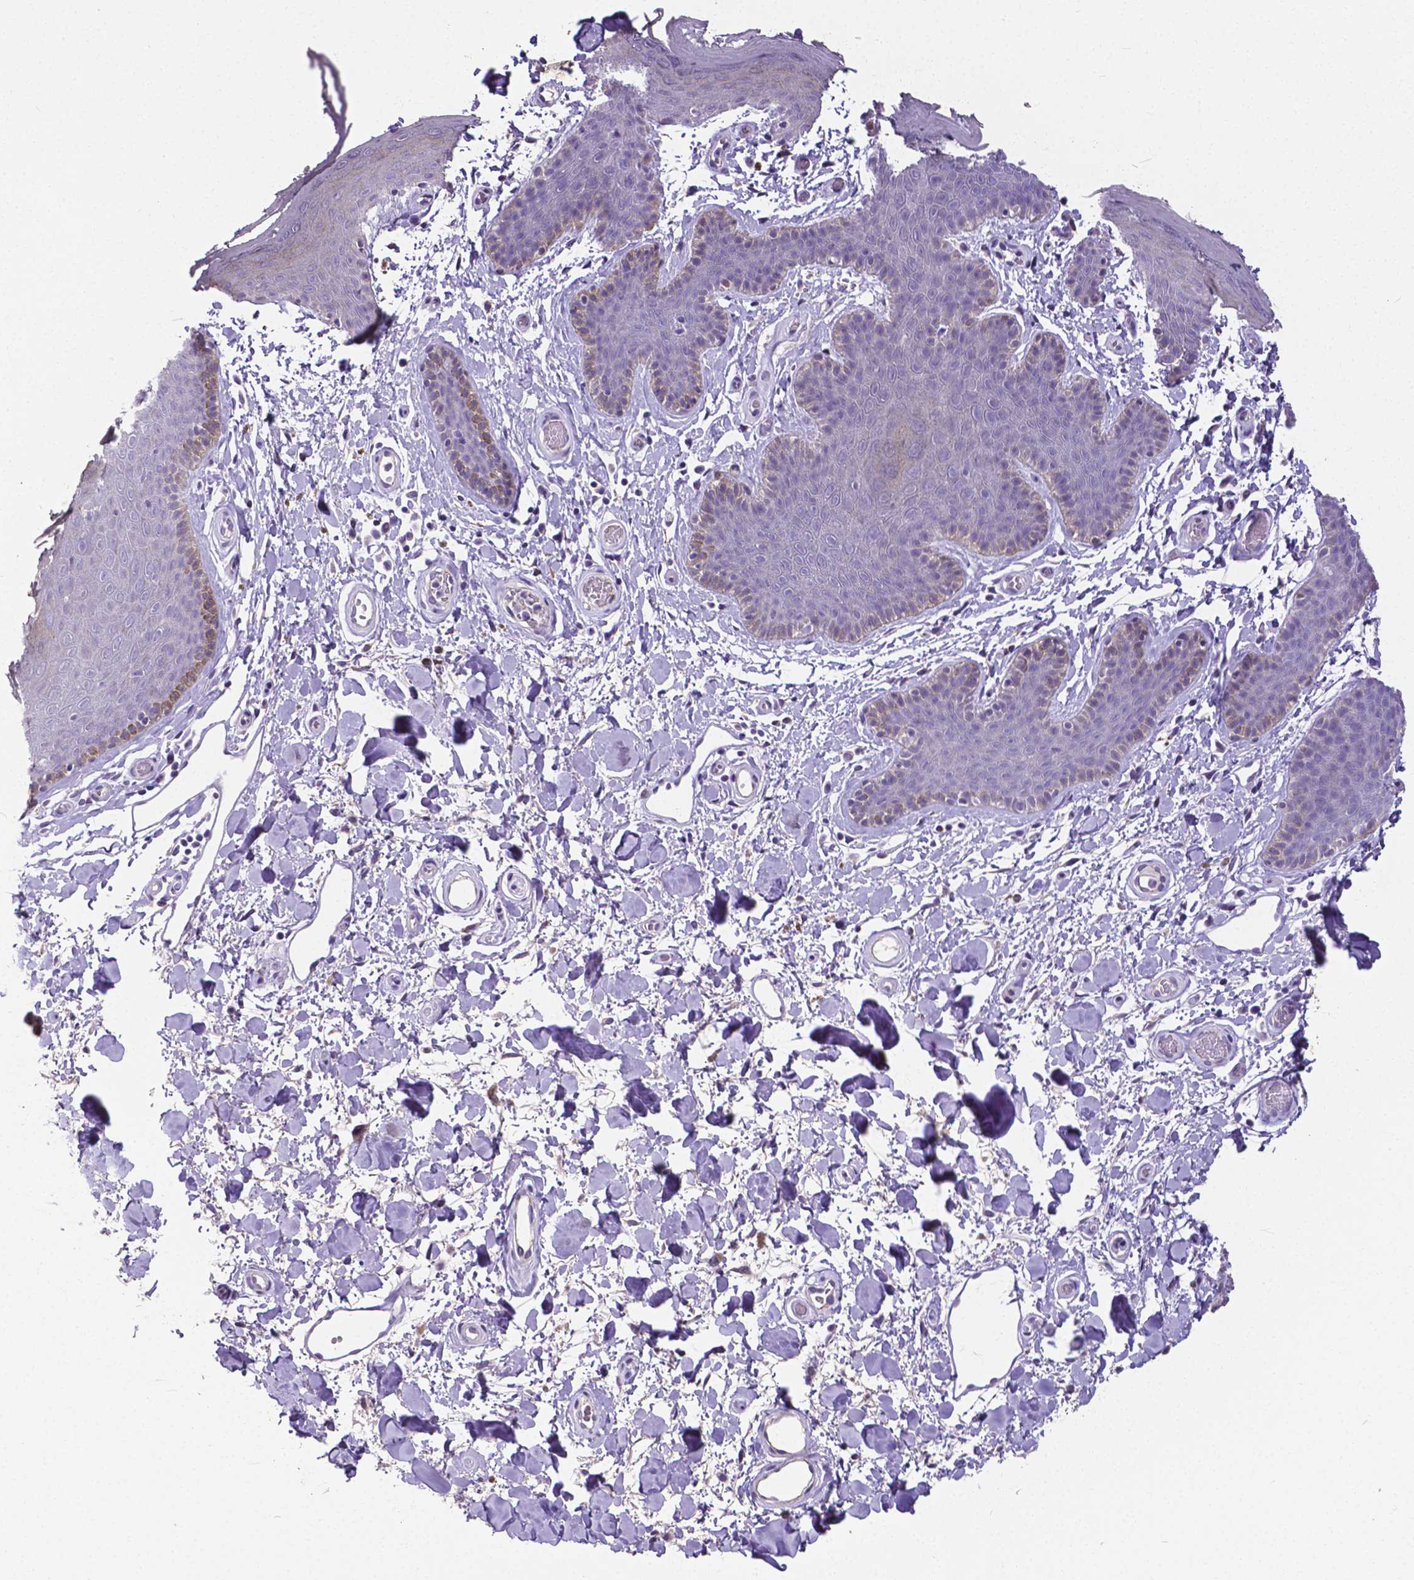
{"staining": {"intensity": "negative", "quantity": "none", "location": "none"}, "tissue": "skin", "cell_type": "Epidermal cells", "image_type": "normal", "snomed": [{"axis": "morphology", "description": "Normal tissue, NOS"}, {"axis": "topography", "description": "Anal"}], "caption": "Normal skin was stained to show a protein in brown. There is no significant positivity in epidermal cells.", "gene": "OCLN", "patient": {"sex": "male", "age": 53}}